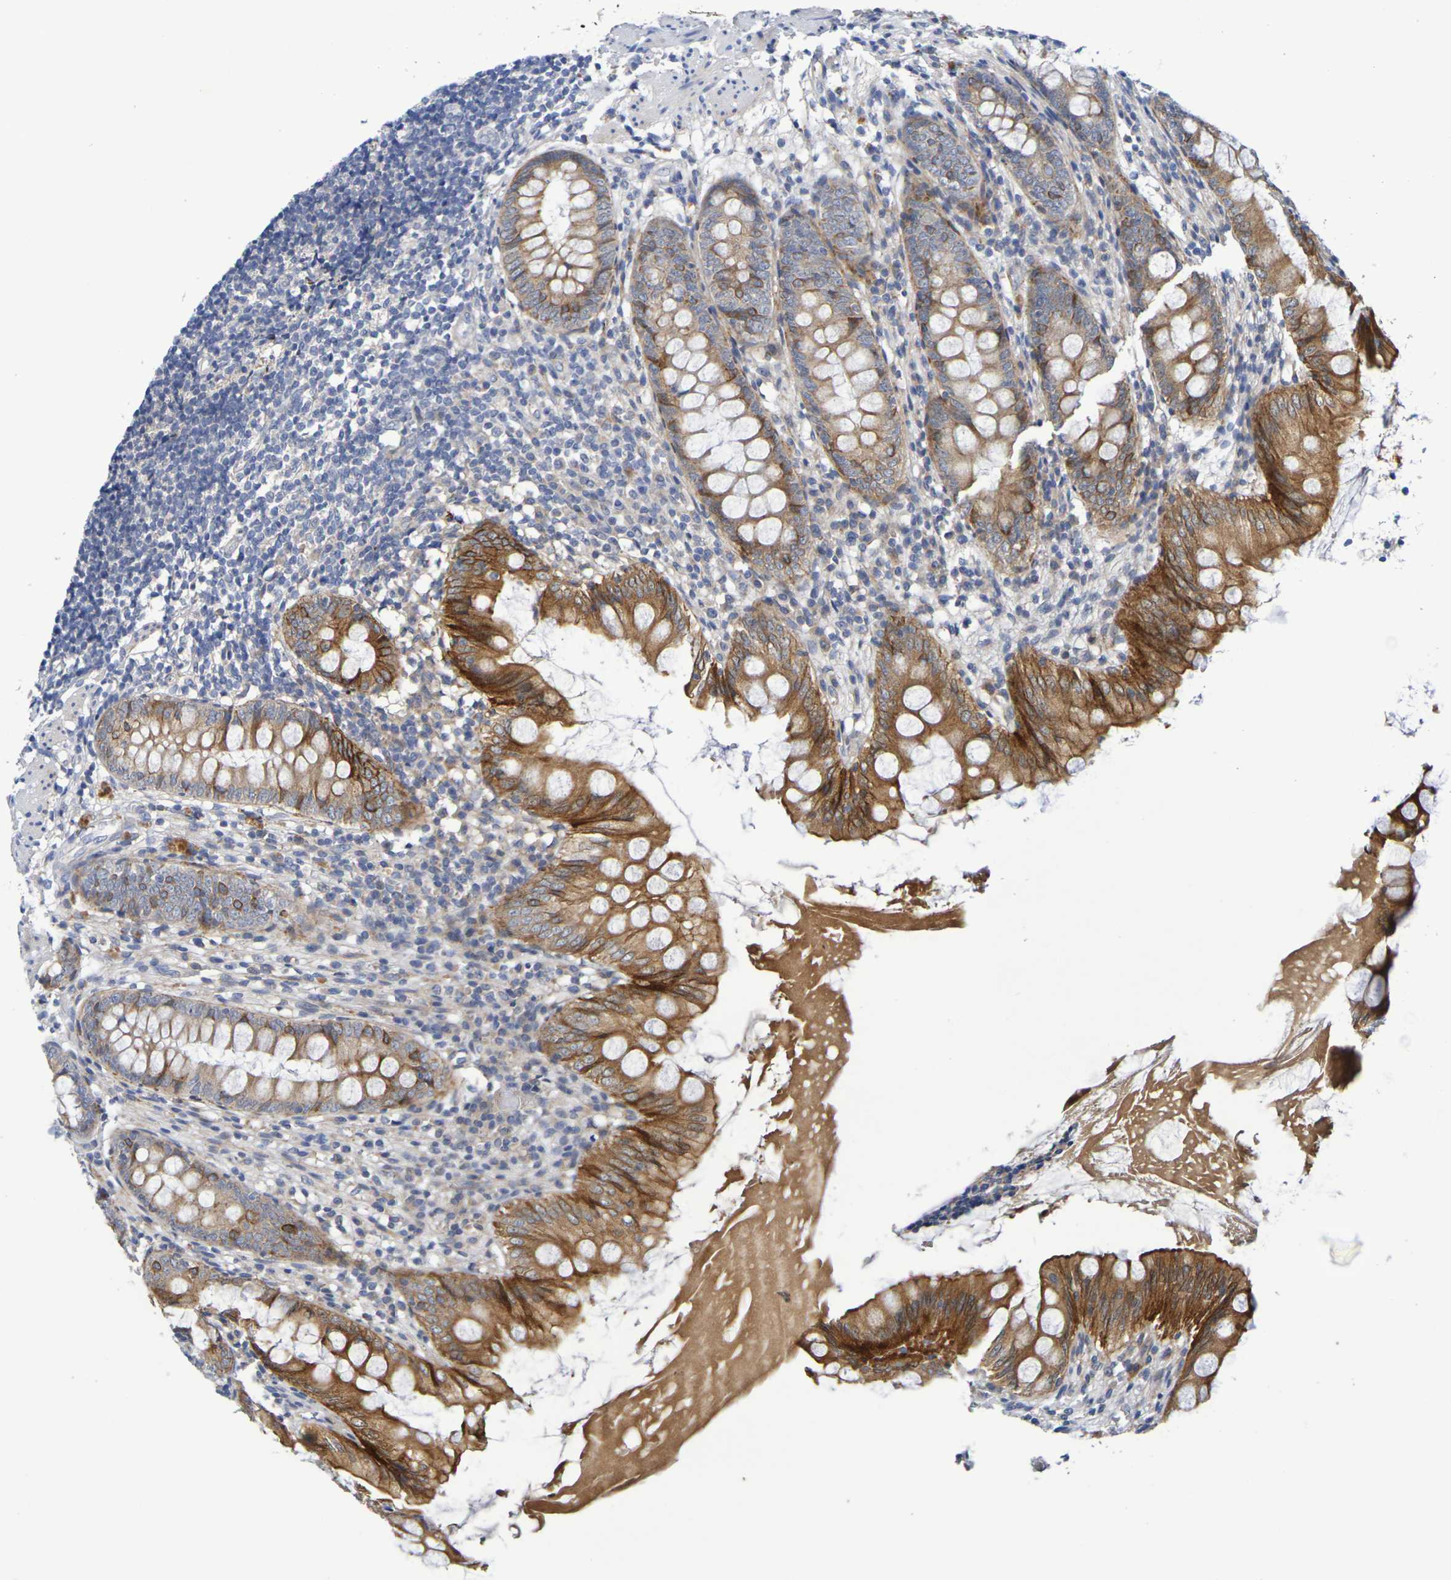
{"staining": {"intensity": "strong", "quantity": ">75%", "location": "cytoplasmic/membranous"}, "tissue": "appendix", "cell_type": "Glandular cells", "image_type": "normal", "snomed": [{"axis": "morphology", "description": "Normal tissue, NOS"}, {"axis": "topography", "description": "Appendix"}], "caption": "Immunohistochemical staining of unremarkable human appendix shows strong cytoplasmic/membranous protein positivity in approximately >75% of glandular cells. The staining was performed using DAB to visualize the protein expression in brown, while the nuclei were stained in blue with hematoxylin (Magnification: 20x).", "gene": "SDC4", "patient": {"sex": "female", "age": 77}}